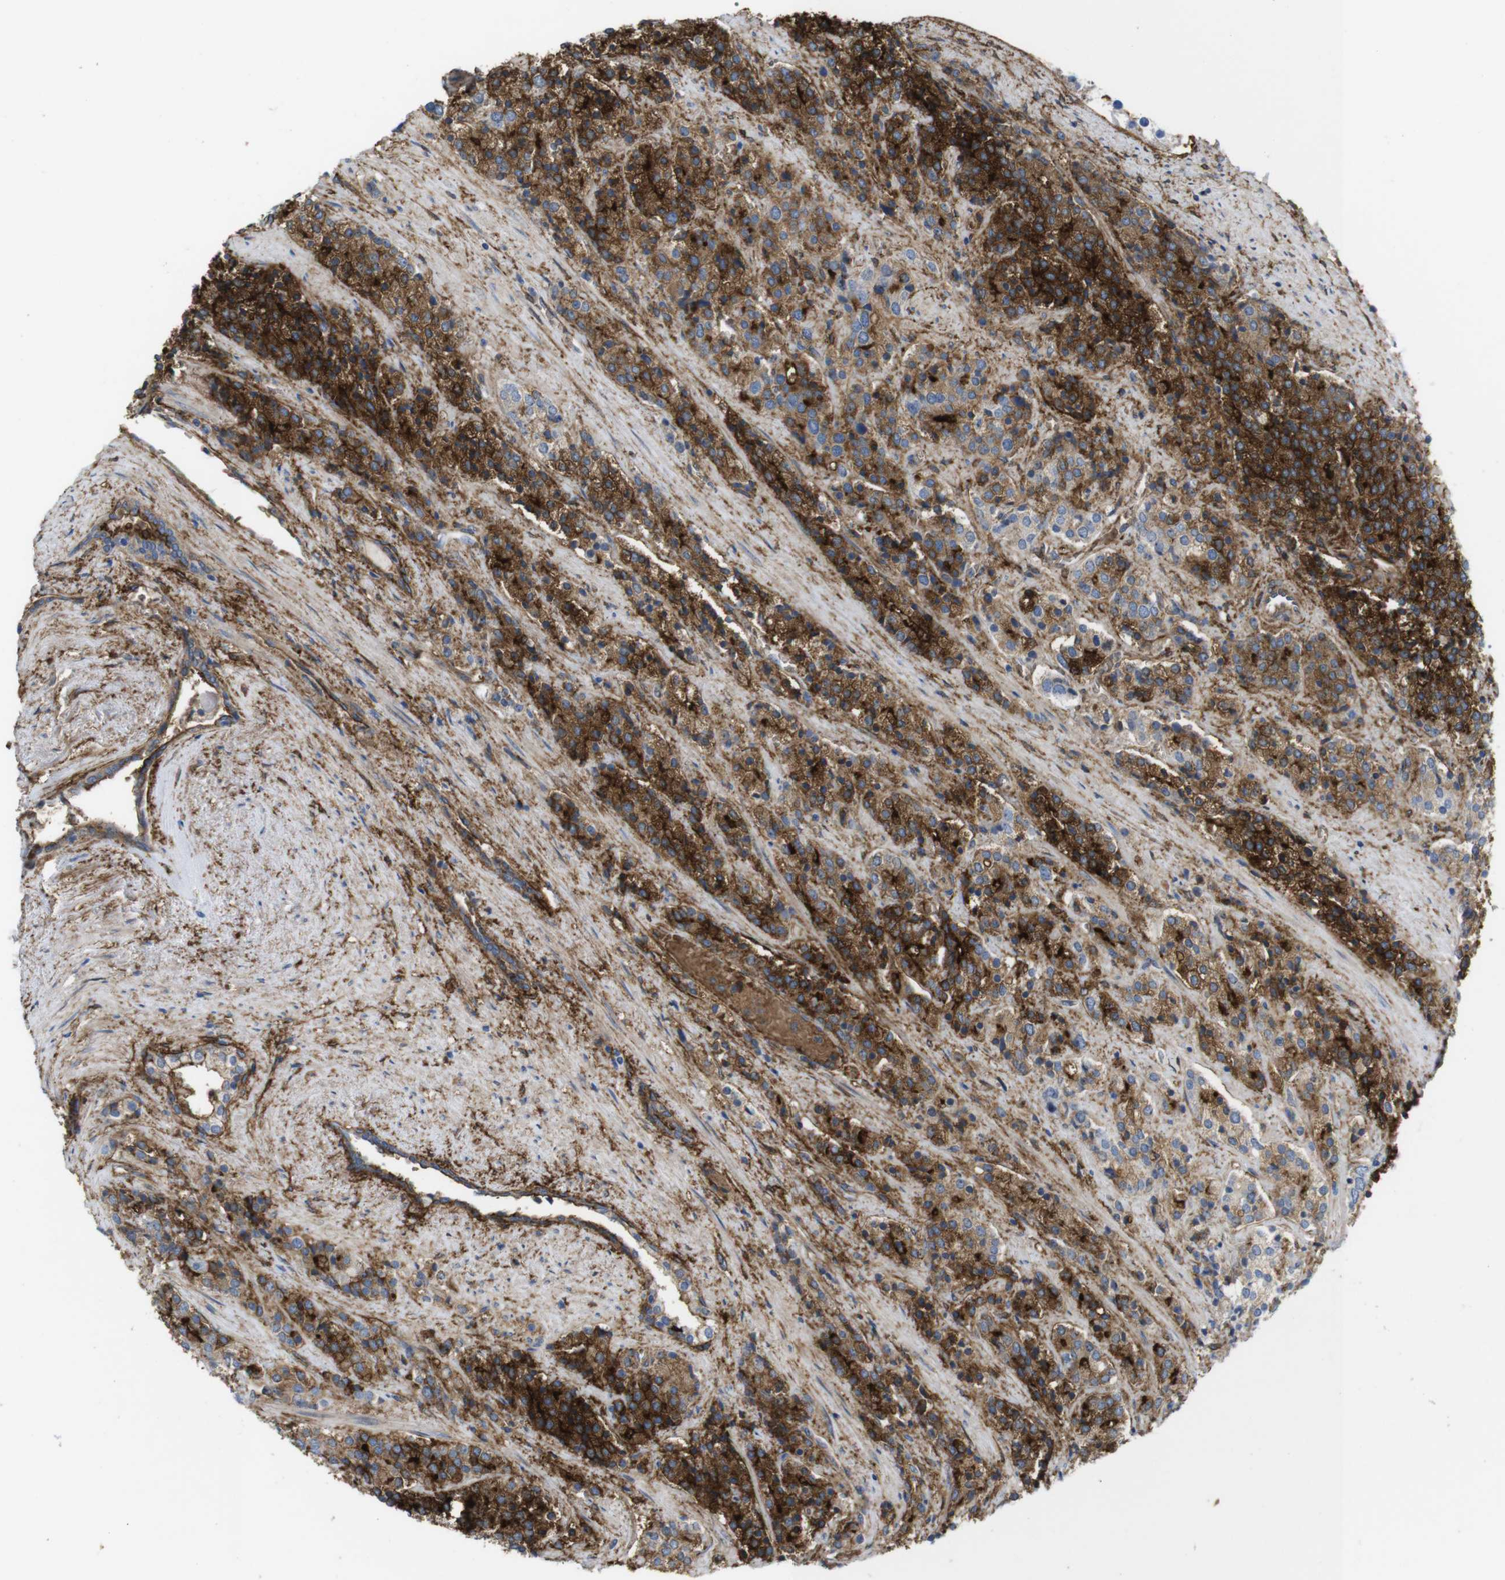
{"staining": {"intensity": "strong", "quantity": ">75%", "location": "cytoplasmic/membranous"}, "tissue": "prostate cancer", "cell_type": "Tumor cells", "image_type": "cancer", "snomed": [{"axis": "morphology", "description": "Adenocarcinoma, High grade"}, {"axis": "topography", "description": "Prostate"}], "caption": "Immunohistochemical staining of prostate cancer (high-grade adenocarcinoma) exhibits strong cytoplasmic/membranous protein positivity in approximately >75% of tumor cells. The staining is performed using DAB (3,3'-diaminobenzidine) brown chromogen to label protein expression. The nuclei are counter-stained blue using hematoxylin.", "gene": "CYBRD1", "patient": {"sex": "male", "age": 71}}